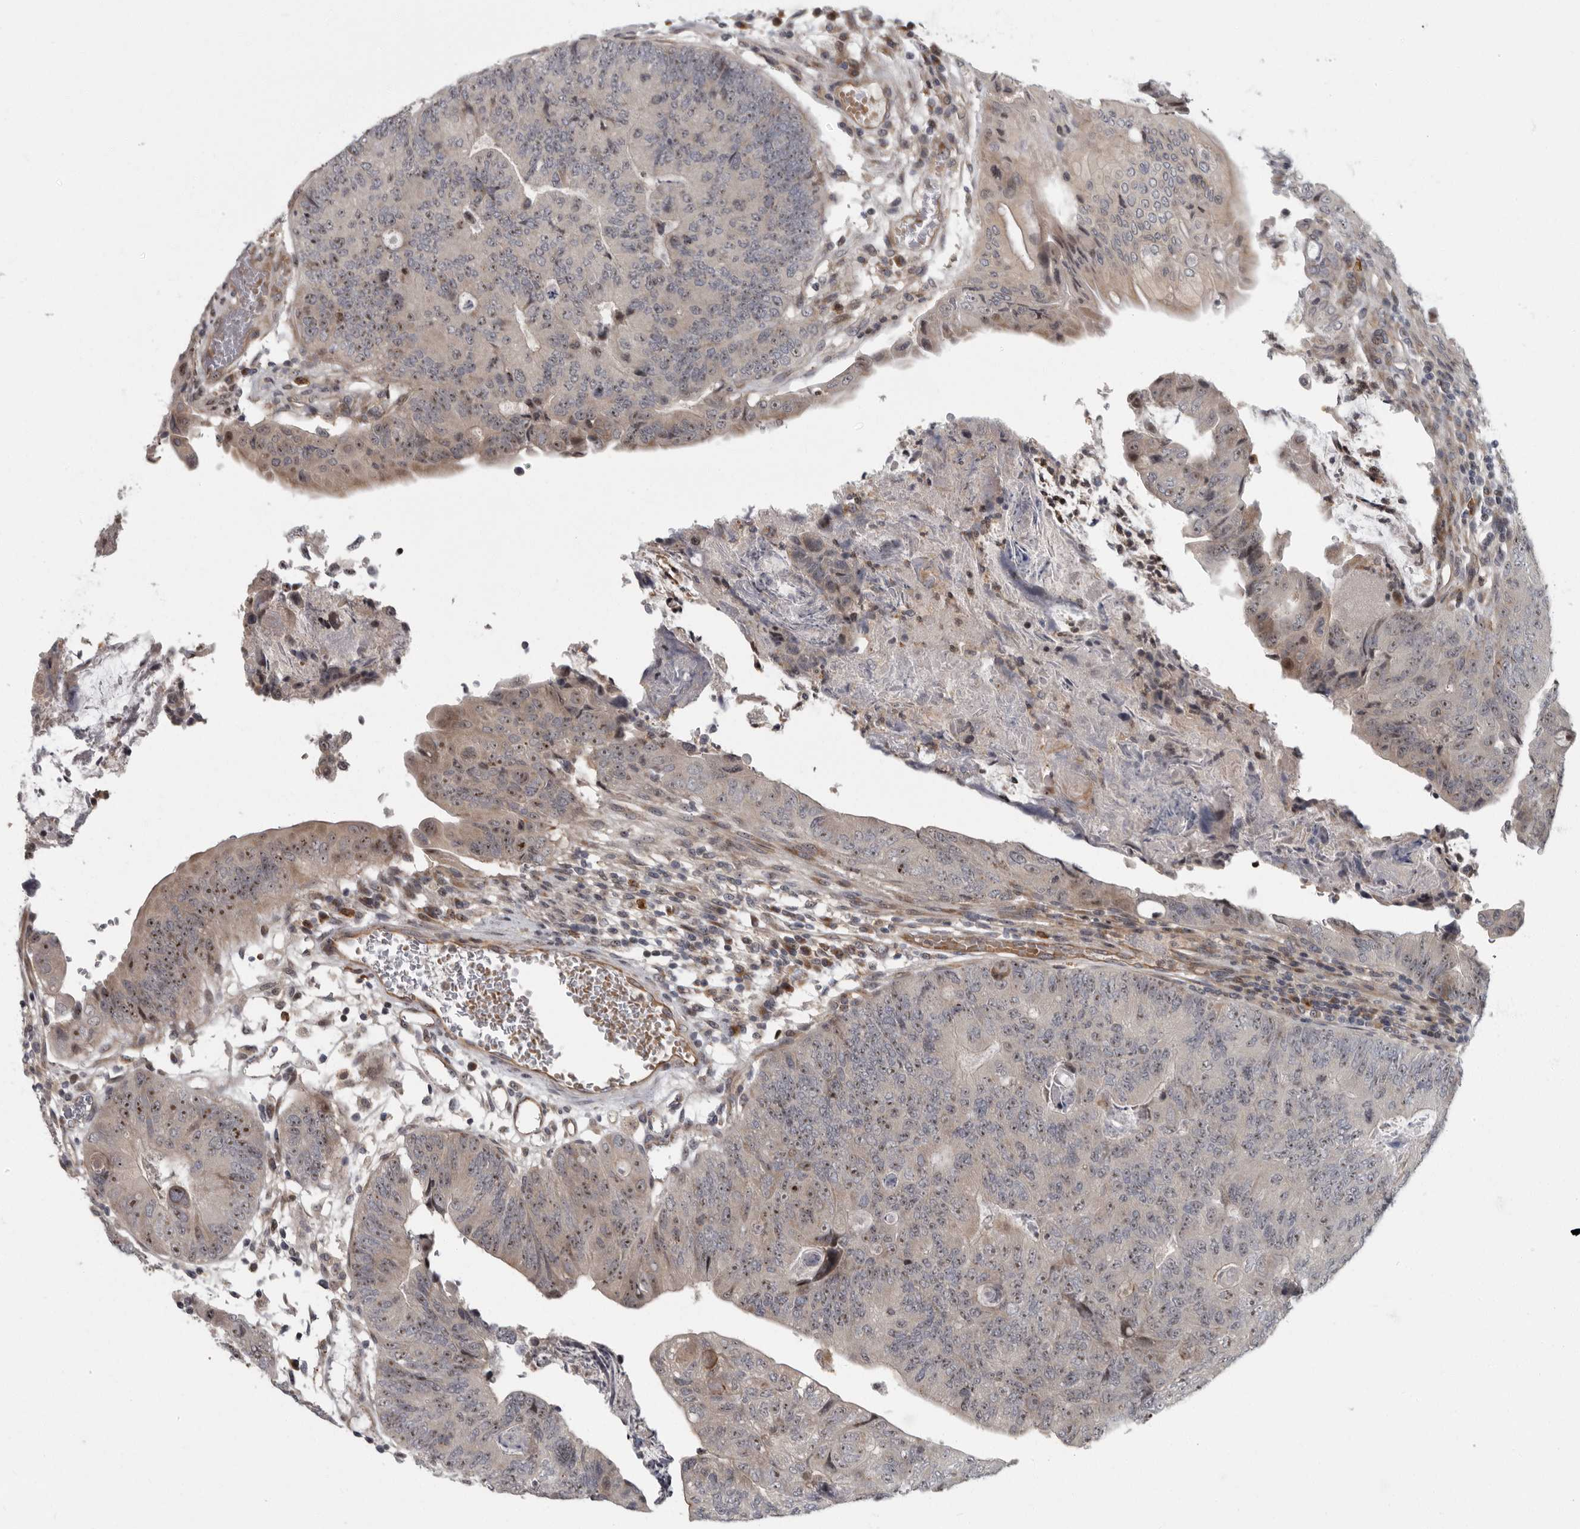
{"staining": {"intensity": "moderate", "quantity": "<25%", "location": "cytoplasmic/membranous,nuclear"}, "tissue": "colorectal cancer", "cell_type": "Tumor cells", "image_type": "cancer", "snomed": [{"axis": "morphology", "description": "Adenocarcinoma, NOS"}, {"axis": "topography", "description": "Colon"}], "caption": "An immunohistochemistry (IHC) micrograph of neoplastic tissue is shown. Protein staining in brown labels moderate cytoplasmic/membranous and nuclear positivity in adenocarcinoma (colorectal) within tumor cells.", "gene": "PDCD11", "patient": {"sex": "female", "age": 67}}